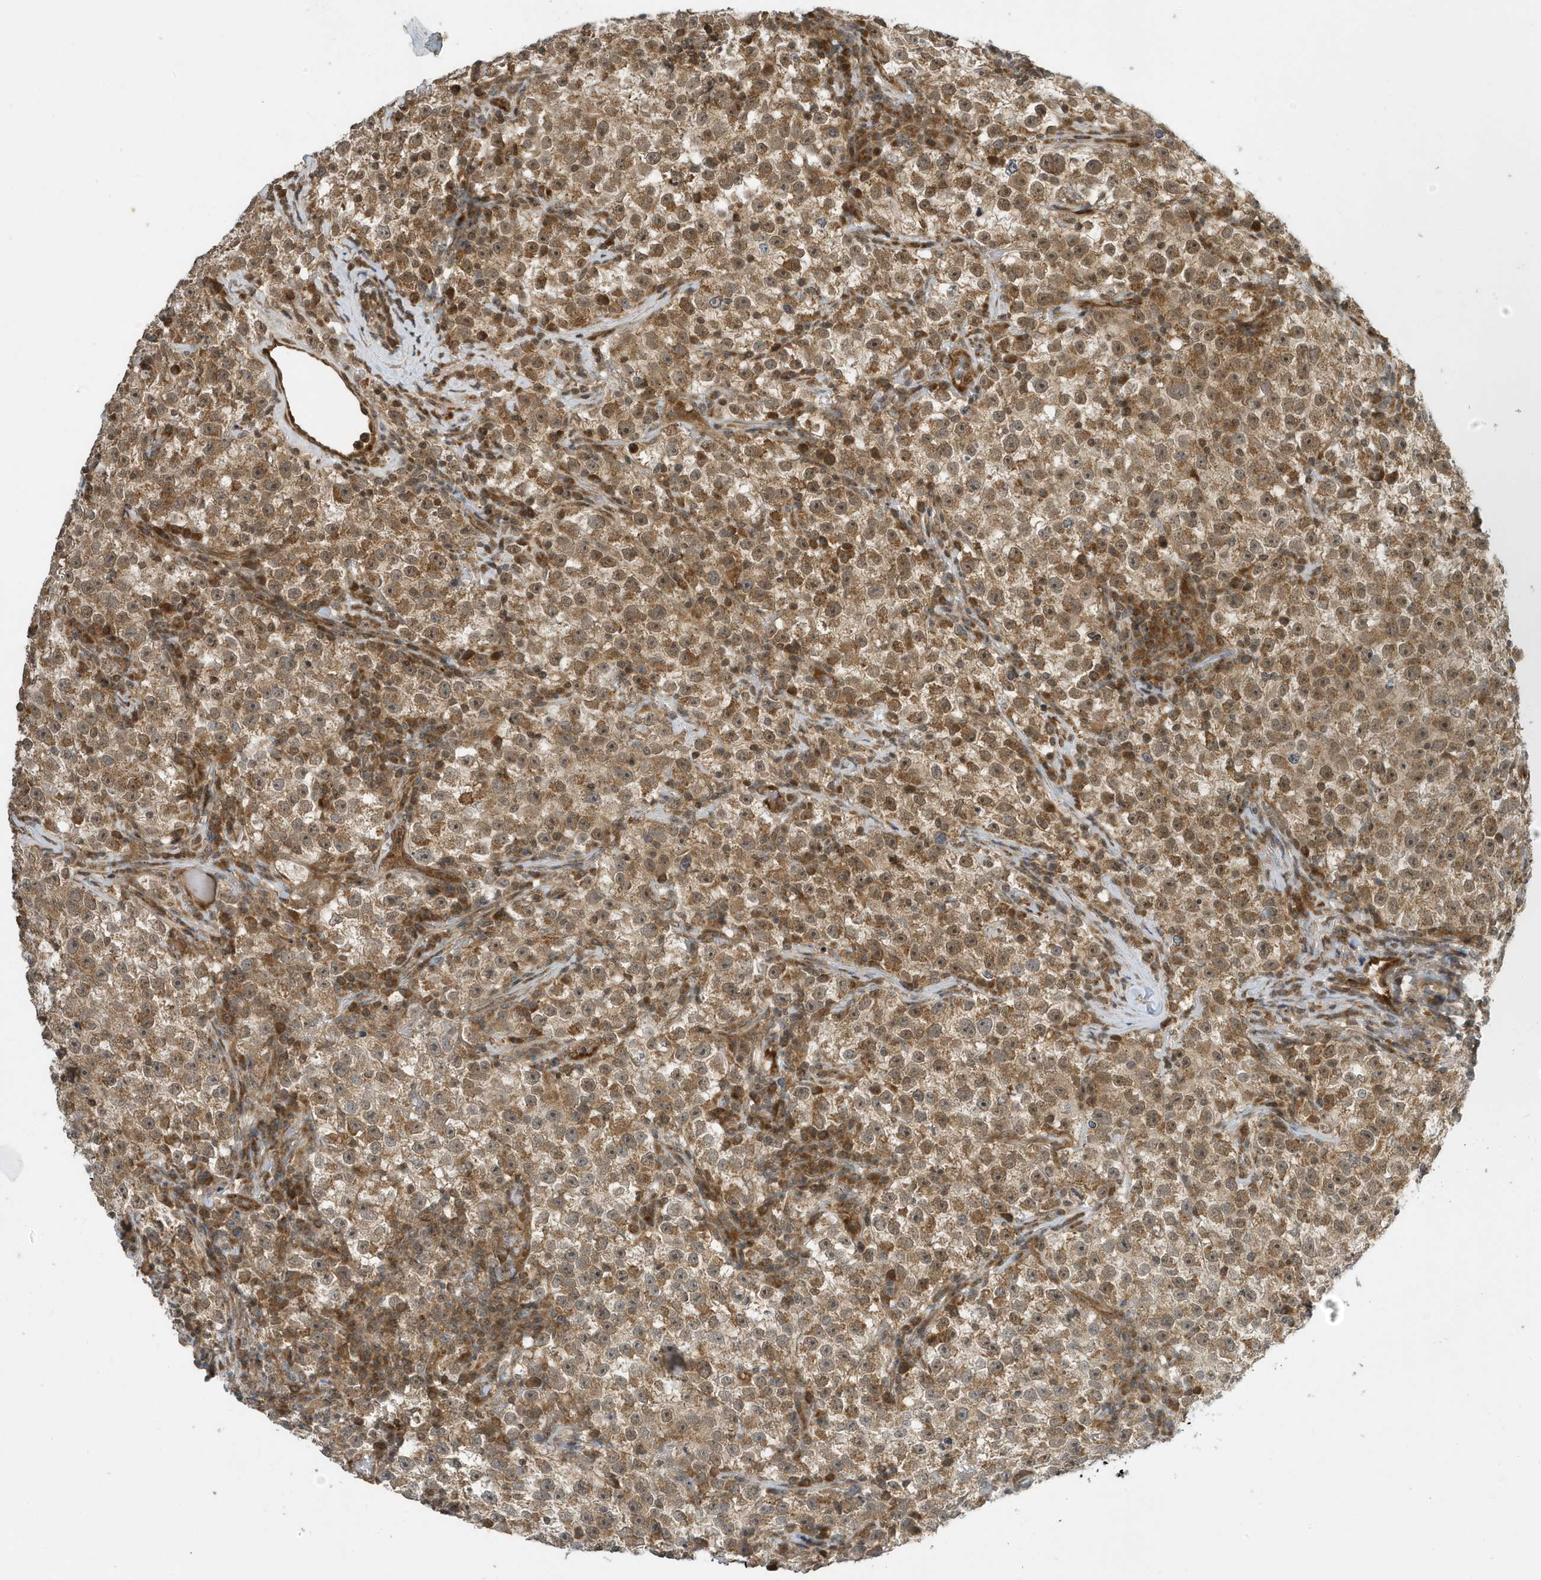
{"staining": {"intensity": "moderate", "quantity": ">75%", "location": "cytoplasmic/membranous,nuclear"}, "tissue": "testis cancer", "cell_type": "Tumor cells", "image_type": "cancer", "snomed": [{"axis": "morphology", "description": "Seminoma, NOS"}, {"axis": "topography", "description": "Testis"}], "caption": "Human testis cancer (seminoma) stained for a protein (brown) shows moderate cytoplasmic/membranous and nuclear positive staining in approximately >75% of tumor cells.", "gene": "NCOA7", "patient": {"sex": "male", "age": 22}}